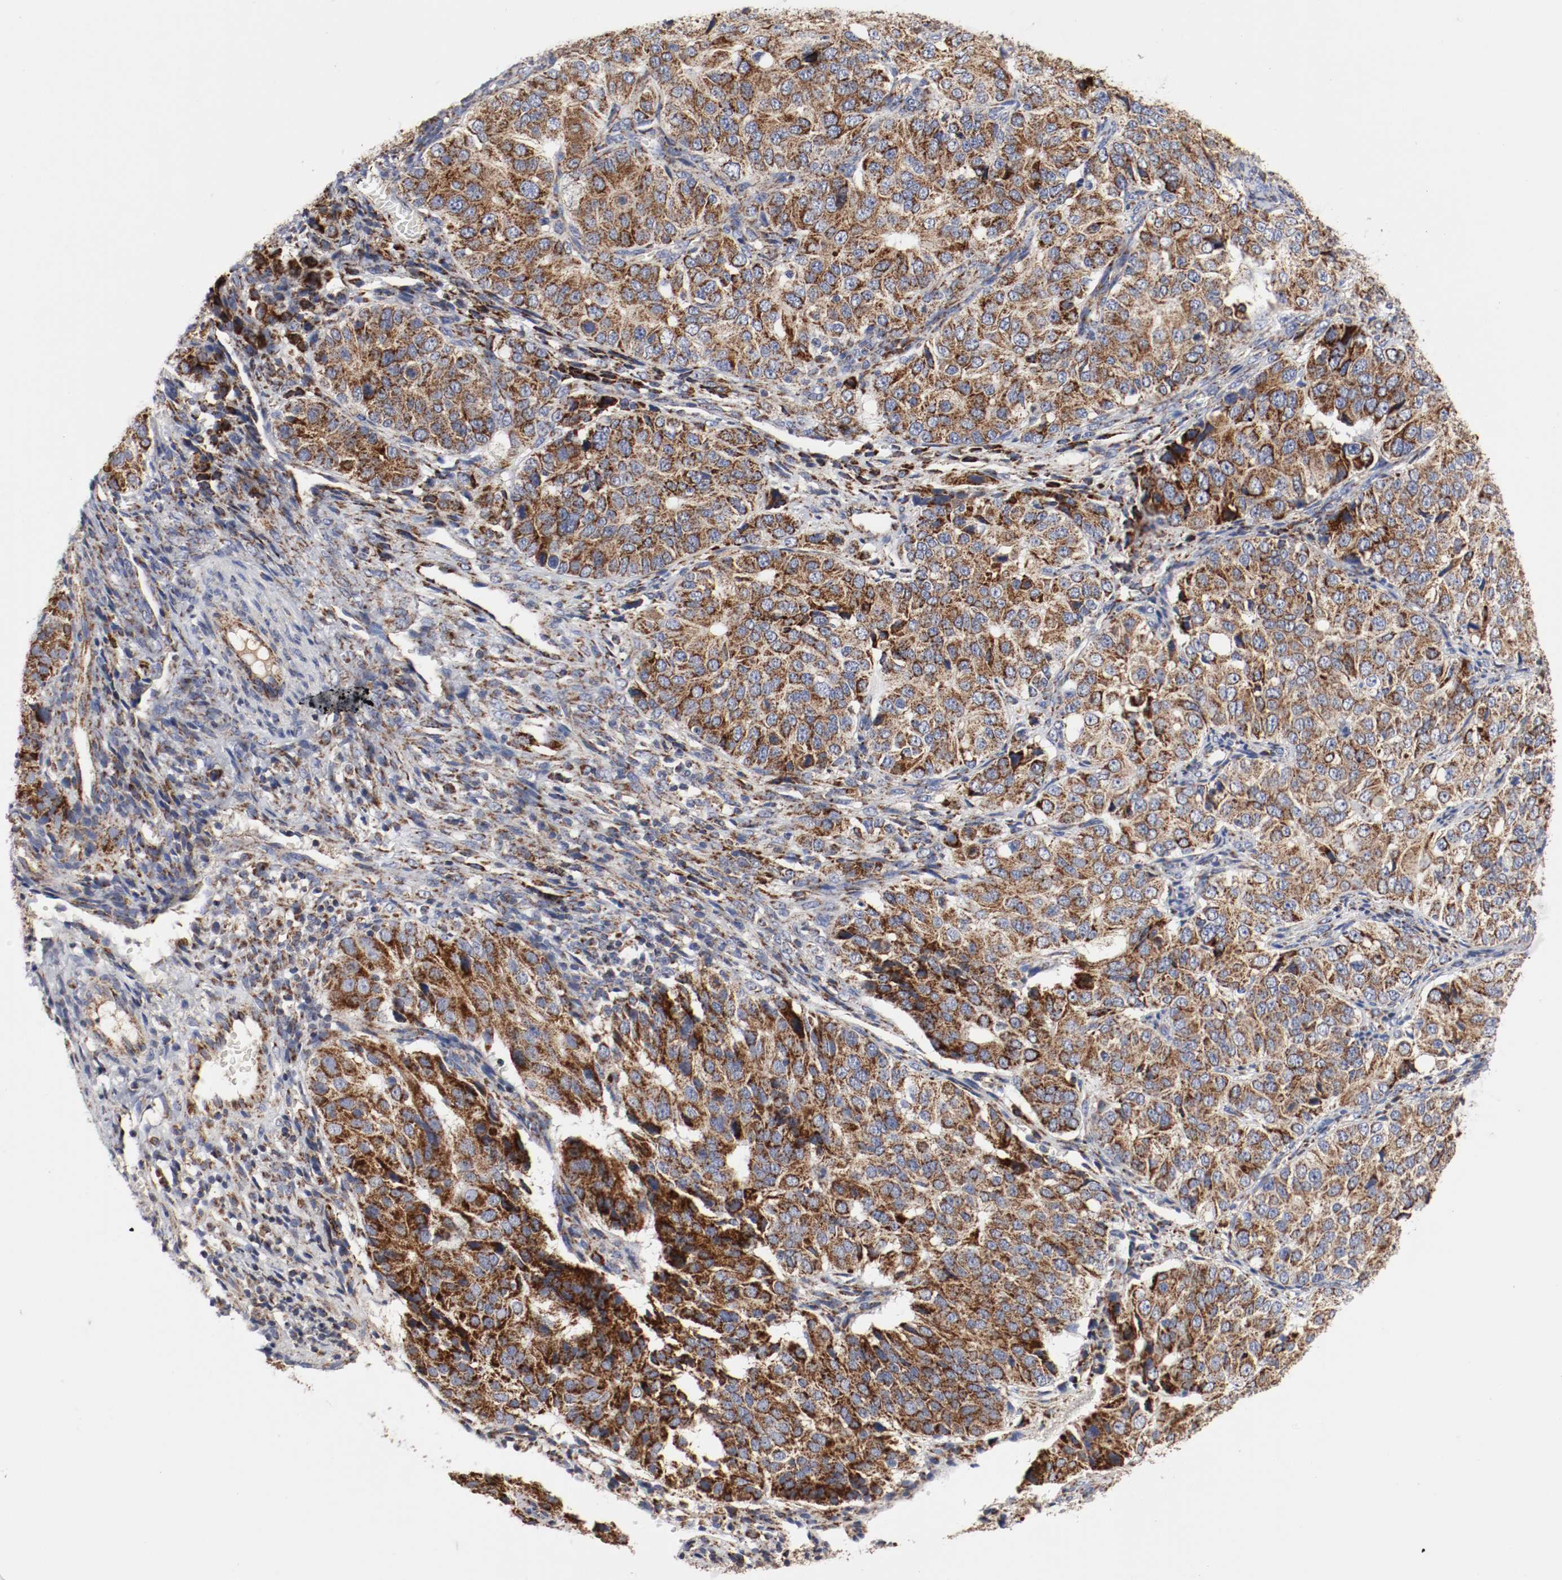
{"staining": {"intensity": "strong", "quantity": ">75%", "location": "cytoplasmic/membranous"}, "tissue": "ovarian cancer", "cell_type": "Tumor cells", "image_type": "cancer", "snomed": [{"axis": "morphology", "description": "Carcinoma, endometroid"}, {"axis": "topography", "description": "Ovary"}], "caption": "Immunohistochemistry (IHC) histopathology image of human ovarian endometroid carcinoma stained for a protein (brown), which displays high levels of strong cytoplasmic/membranous positivity in about >75% of tumor cells.", "gene": "AFG3L2", "patient": {"sex": "female", "age": 51}}